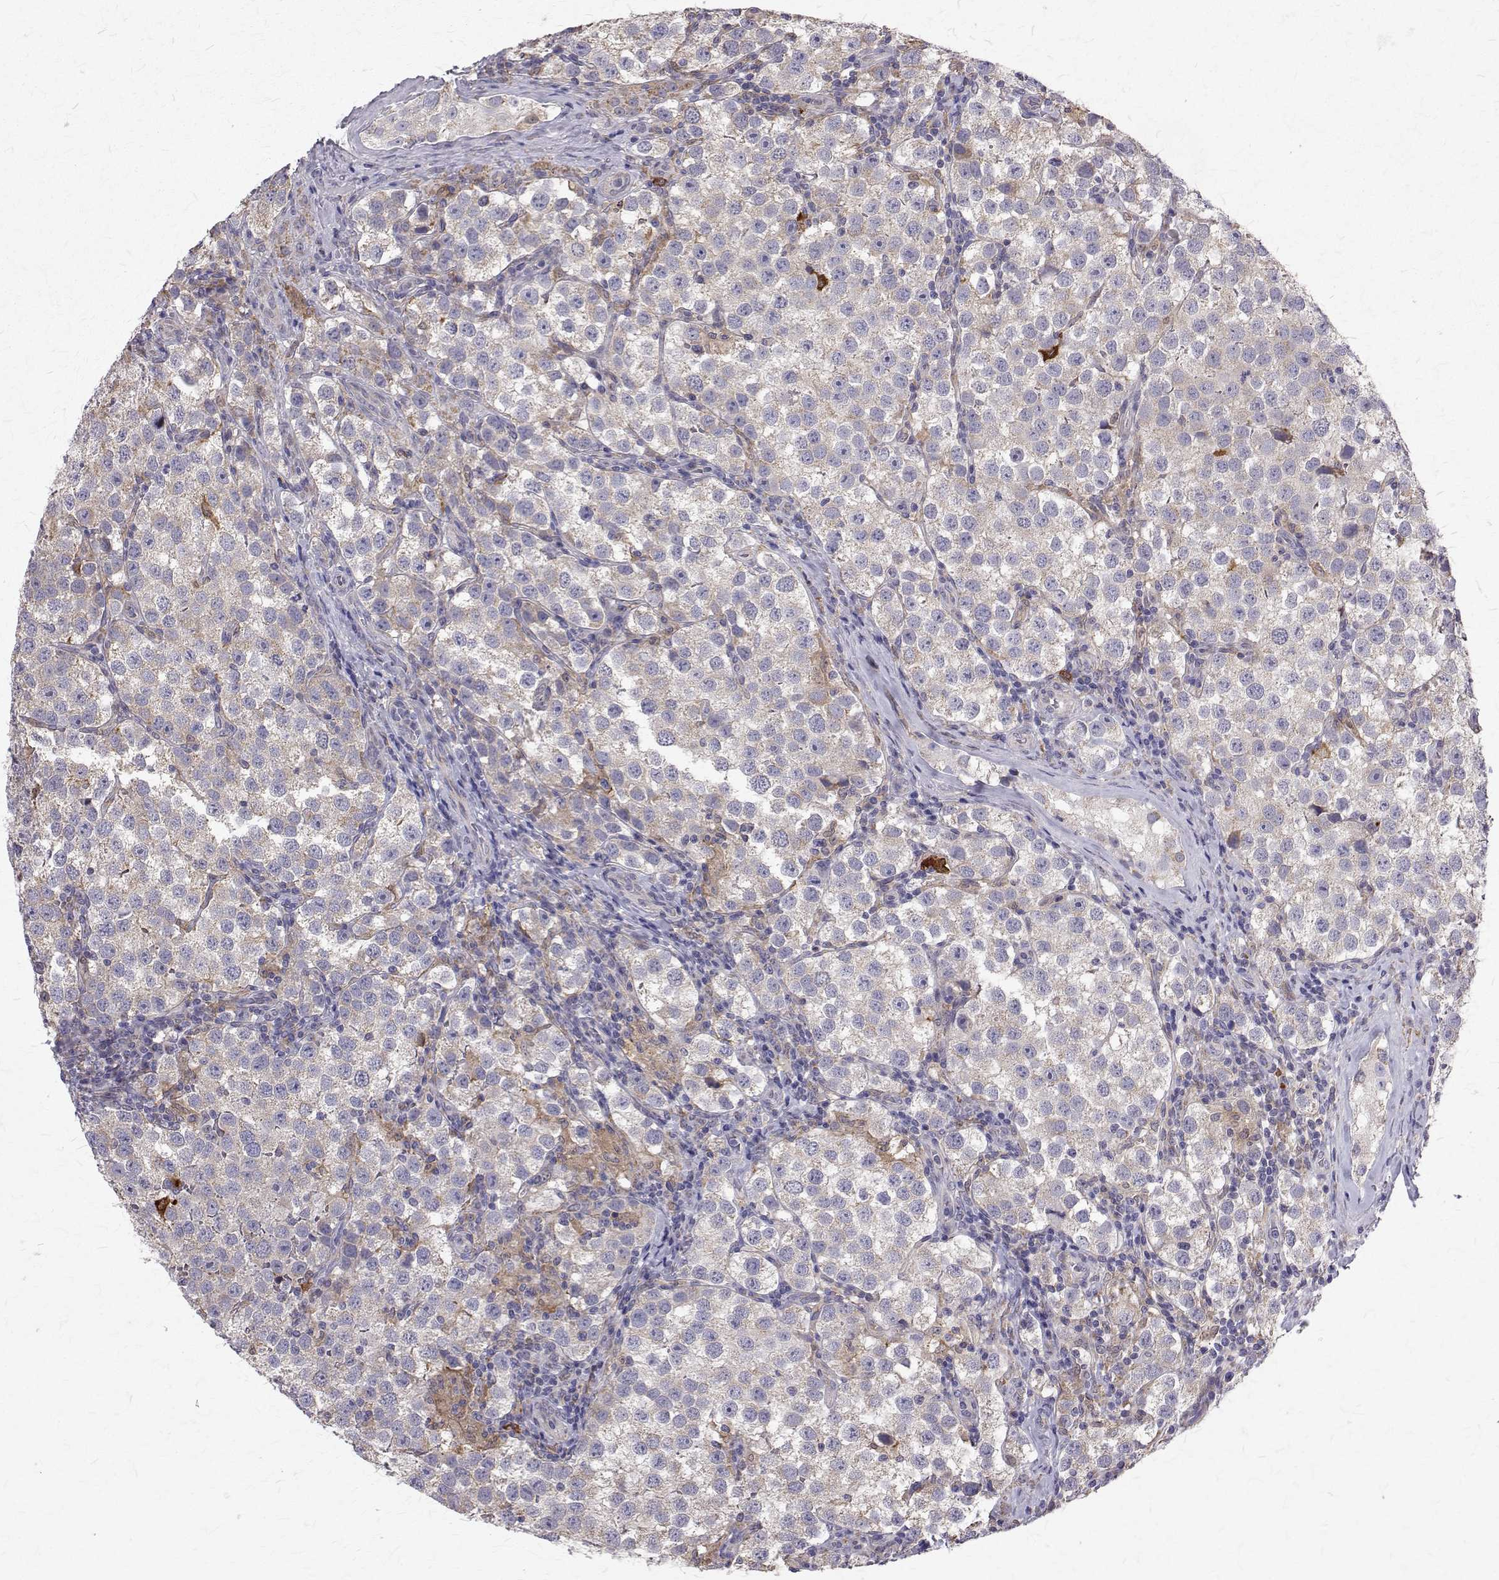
{"staining": {"intensity": "negative", "quantity": "none", "location": "none"}, "tissue": "testis cancer", "cell_type": "Tumor cells", "image_type": "cancer", "snomed": [{"axis": "morphology", "description": "Seminoma, NOS"}, {"axis": "topography", "description": "Testis"}], "caption": "A high-resolution image shows IHC staining of seminoma (testis), which exhibits no significant expression in tumor cells. Nuclei are stained in blue.", "gene": "CCDC89", "patient": {"sex": "male", "age": 37}}